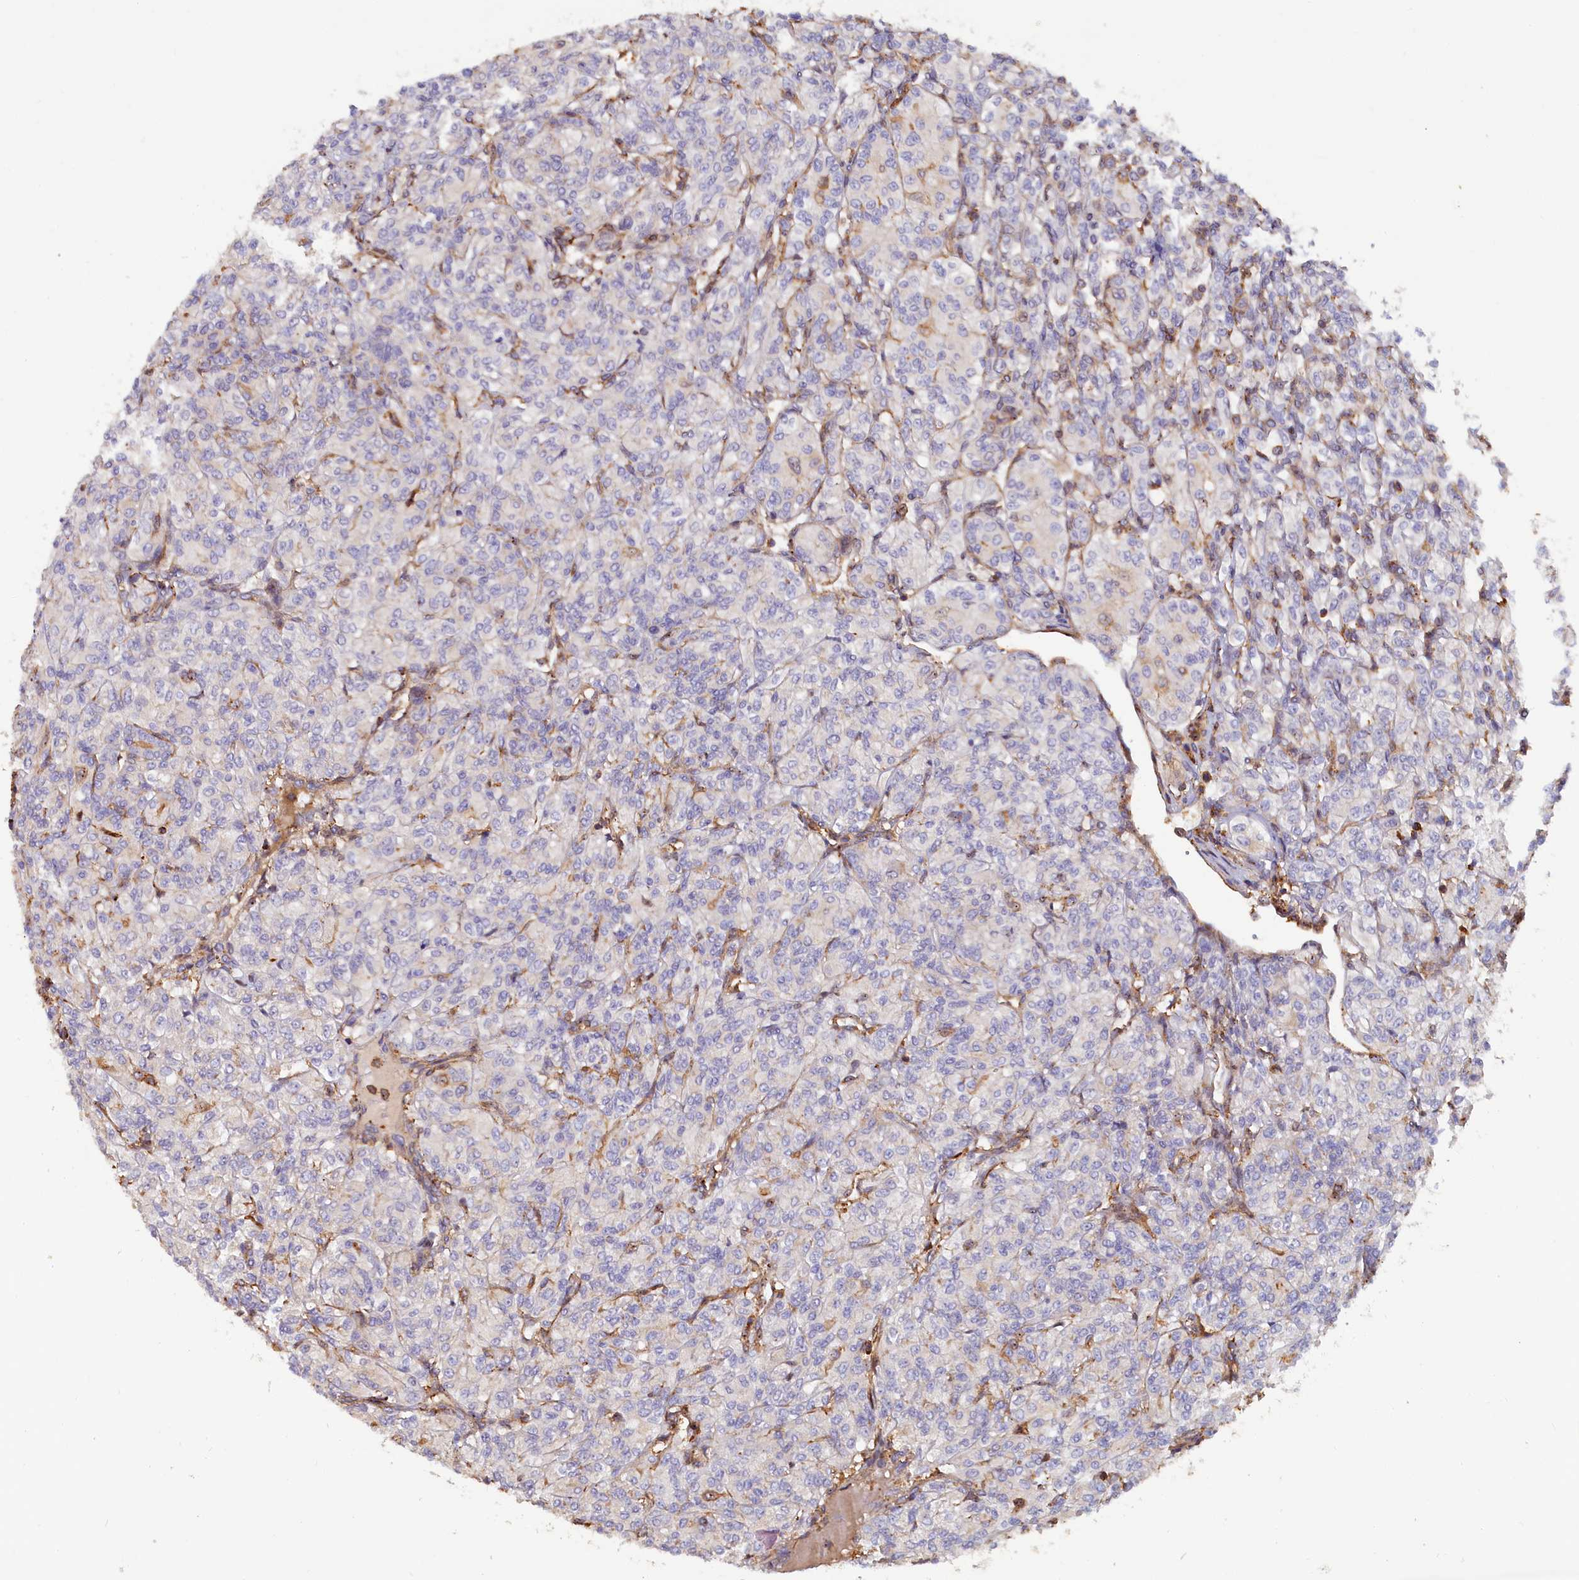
{"staining": {"intensity": "negative", "quantity": "none", "location": "none"}, "tissue": "renal cancer", "cell_type": "Tumor cells", "image_type": "cancer", "snomed": [{"axis": "morphology", "description": "Adenocarcinoma, NOS"}, {"axis": "topography", "description": "Kidney"}], "caption": "Renal cancer (adenocarcinoma) stained for a protein using immunohistochemistry demonstrates no expression tumor cells.", "gene": "ANKRD27", "patient": {"sex": "male", "age": 77}}